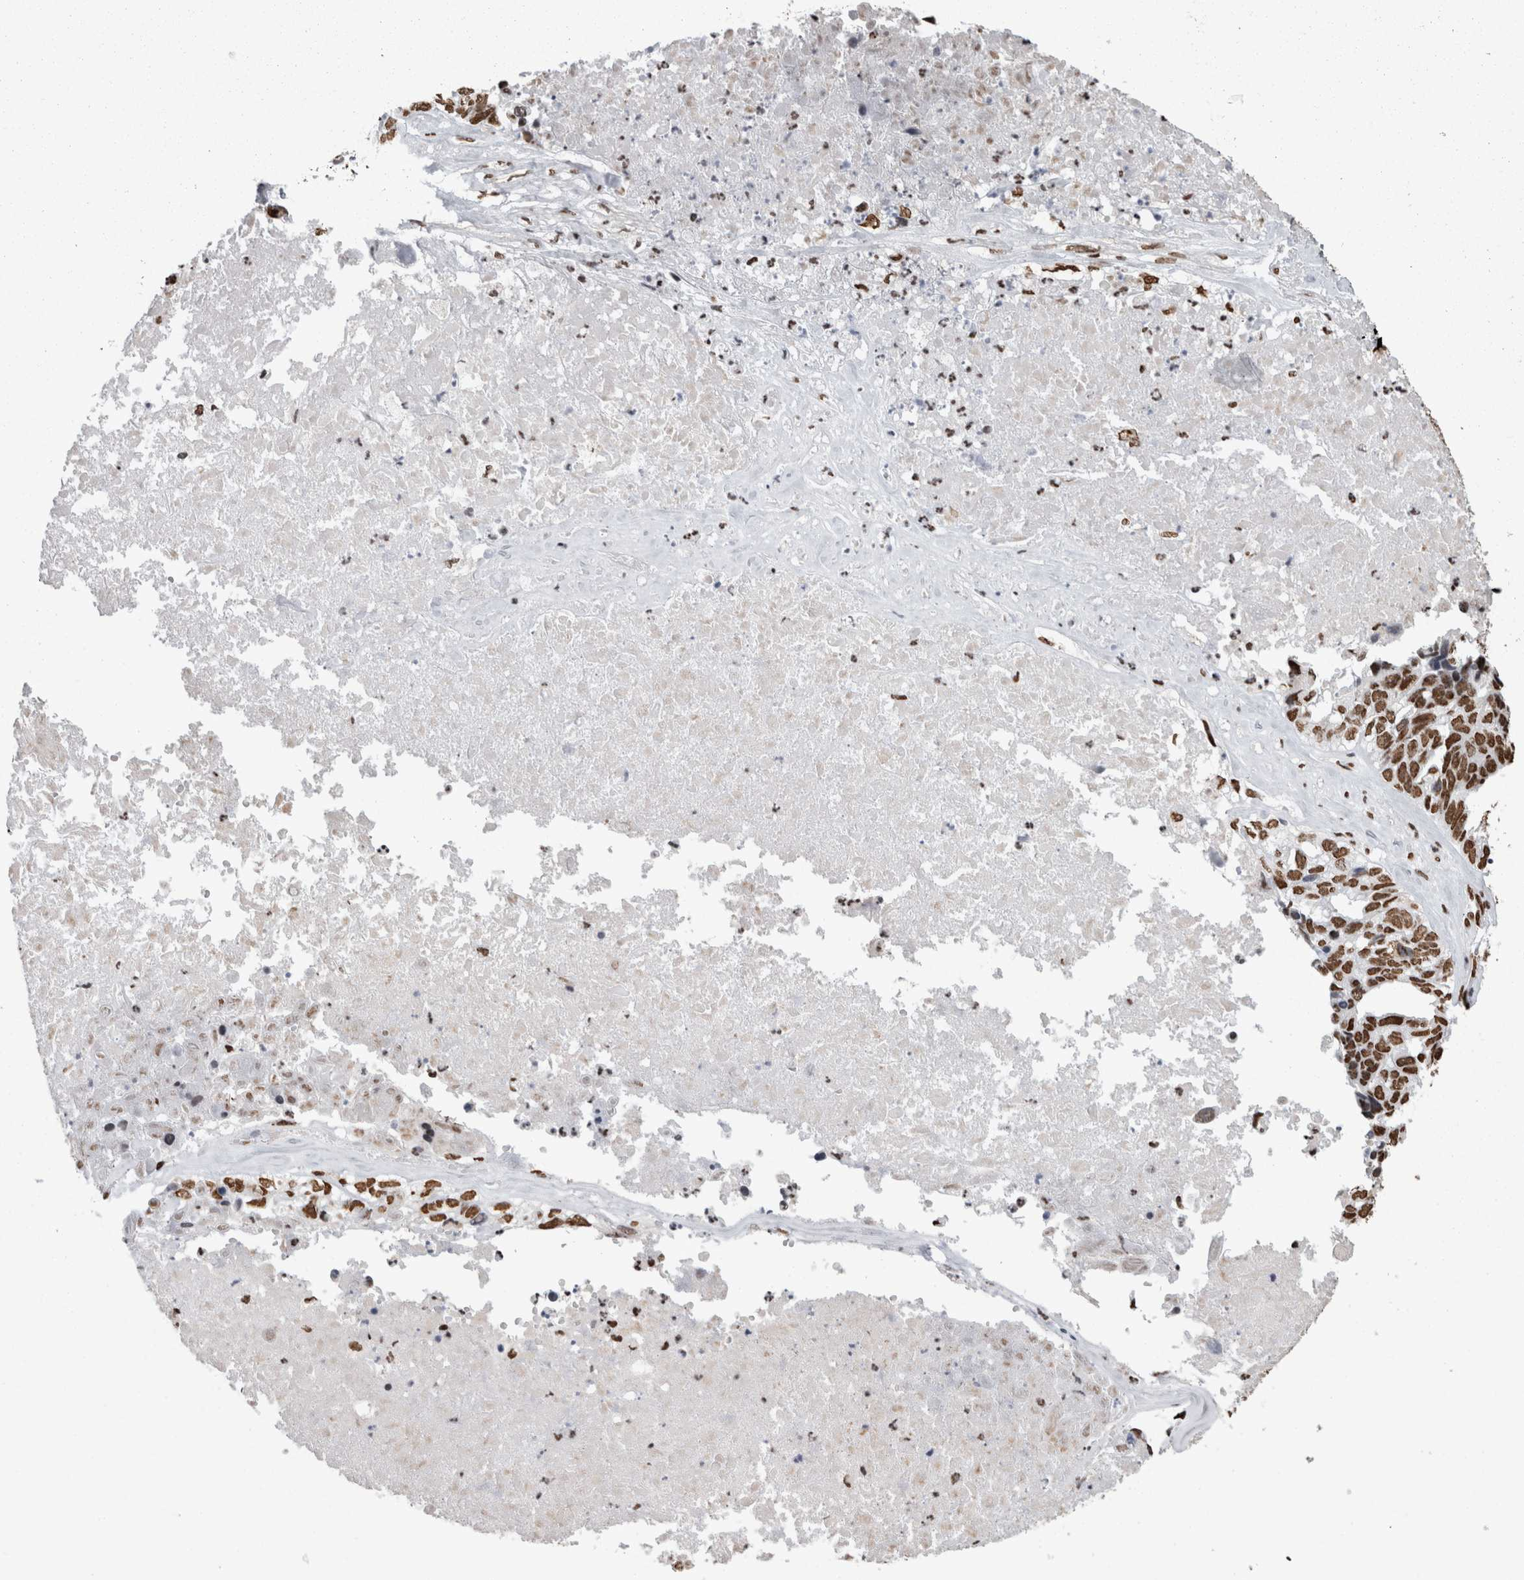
{"staining": {"intensity": "strong", "quantity": ">75%", "location": "nuclear"}, "tissue": "ovarian cancer", "cell_type": "Tumor cells", "image_type": "cancer", "snomed": [{"axis": "morphology", "description": "Cystadenocarcinoma, serous, NOS"}, {"axis": "topography", "description": "Ovary"}], "caption": "This is an image of immunohistochemistry staining of ovarian serous cystadenocarcinoma, which shows strong positivity in the nuclear of tumor cells.", "gene": "HNRNPM", "patient": {"sex": "female", "age": 79}}